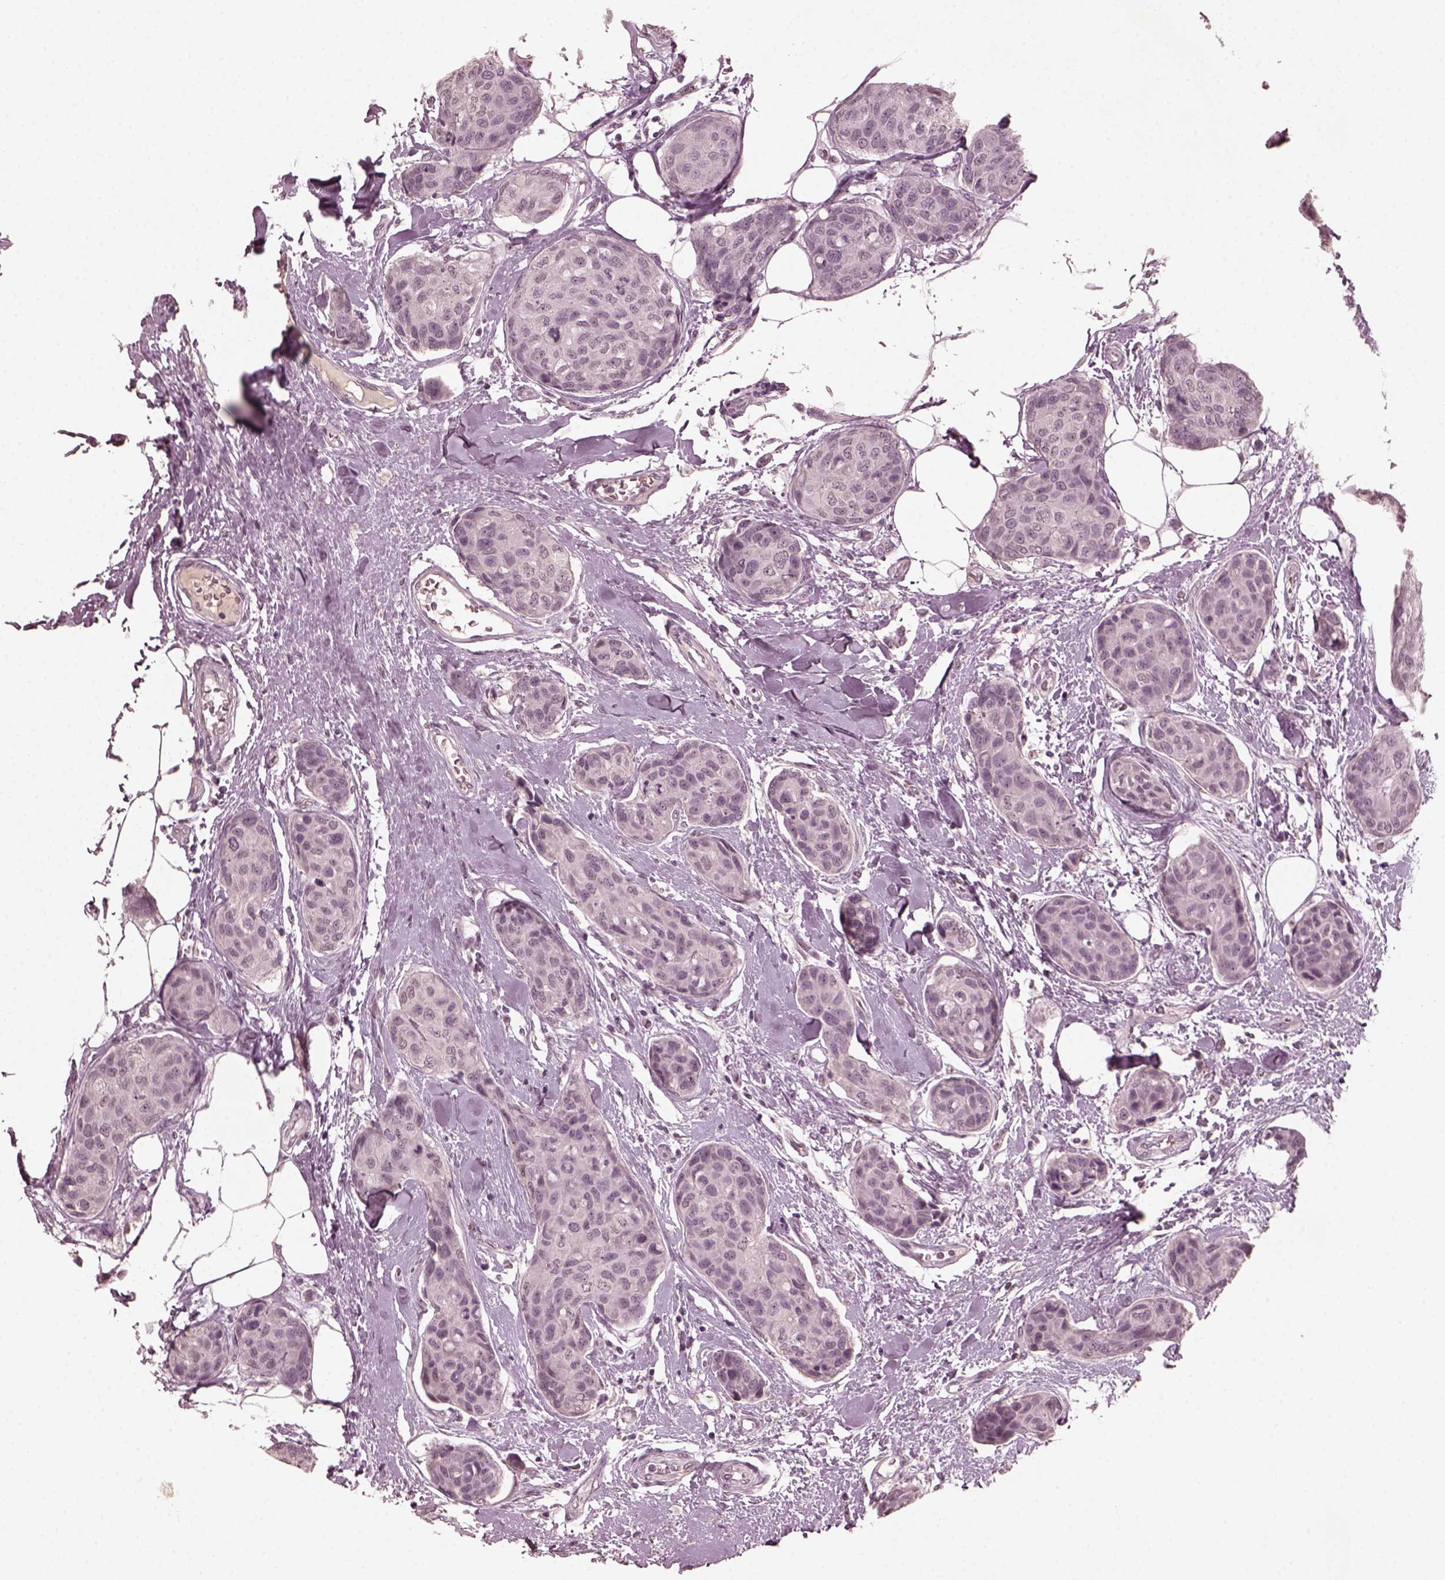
{"staining": {"intensity": "negative", "quantity": "none", "location": "none"}, "tissue": "breast cancer", "cell_type": "Tumor cells", "image_type": "cancer", "snomed": [{"axis": "morphology", "description": "Duct carcinoma"}, {"axis": "topography", "description": "Breast"}], "caption": "Immunohistochemical staining of human breast cancer reveals no significant staining in tumor cells. (DAB (3,3'-diaminobenzidine) immunohistochemistry (IHC), high magnification).", "gene": "KRT79", "patient": {"sex": "female", "age": 80}}